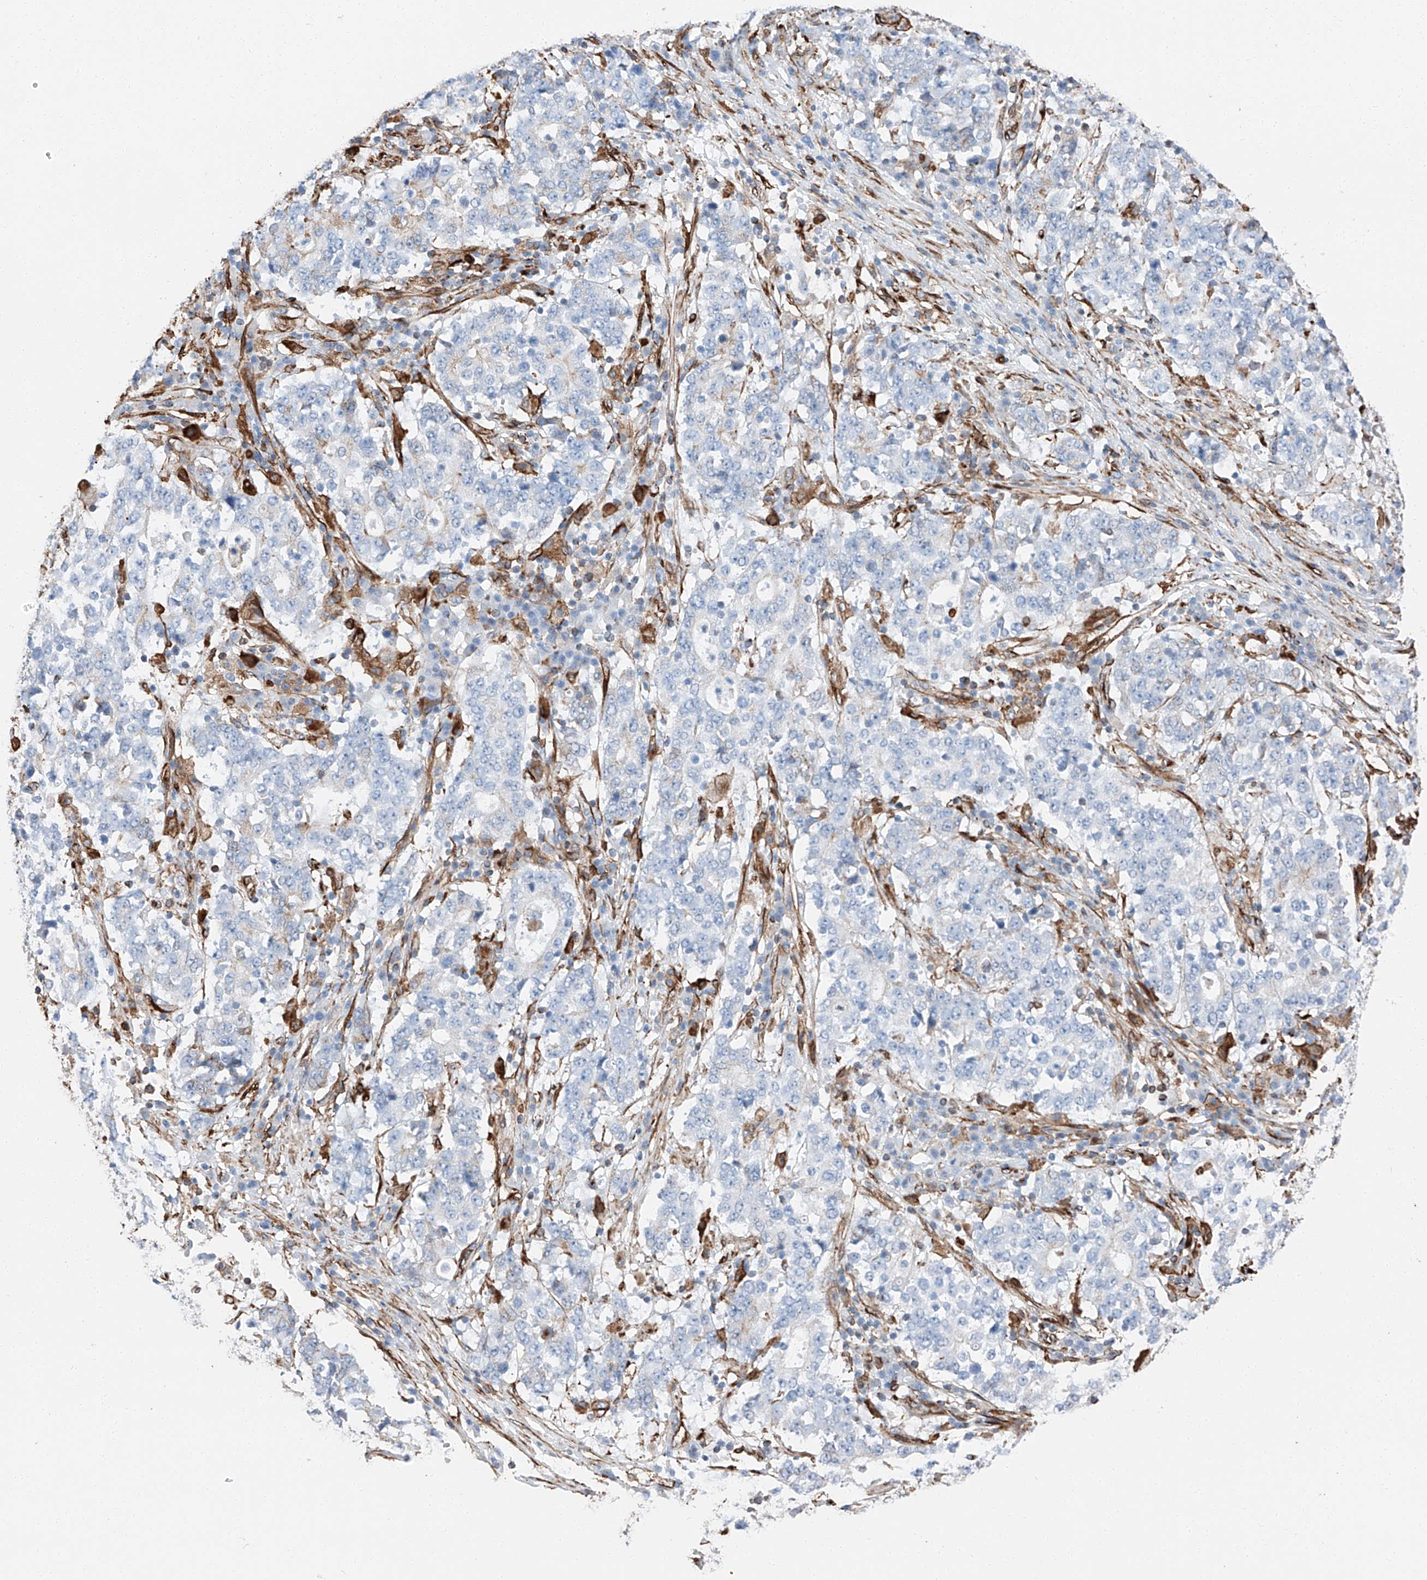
{"staining": {"intensity": "negative", "quantity": "none", "location": "none"}, "tissue": "stomach cancer", "cell_type": "Tumor cells", "image_type": "cancer", "snomed": [{"axis": "morphology", "description": "Adenocarcinoma, NOS"}, {"axis": "topography", "description": "Stomach"}], "caption": "DAB immunohistochemical staining of human adenocarcinoma (stomach) demonstrates no significant positivity in tumor cells.", "gene": "ZNF804A", "patient": {"sex": "male", "age": 59}}